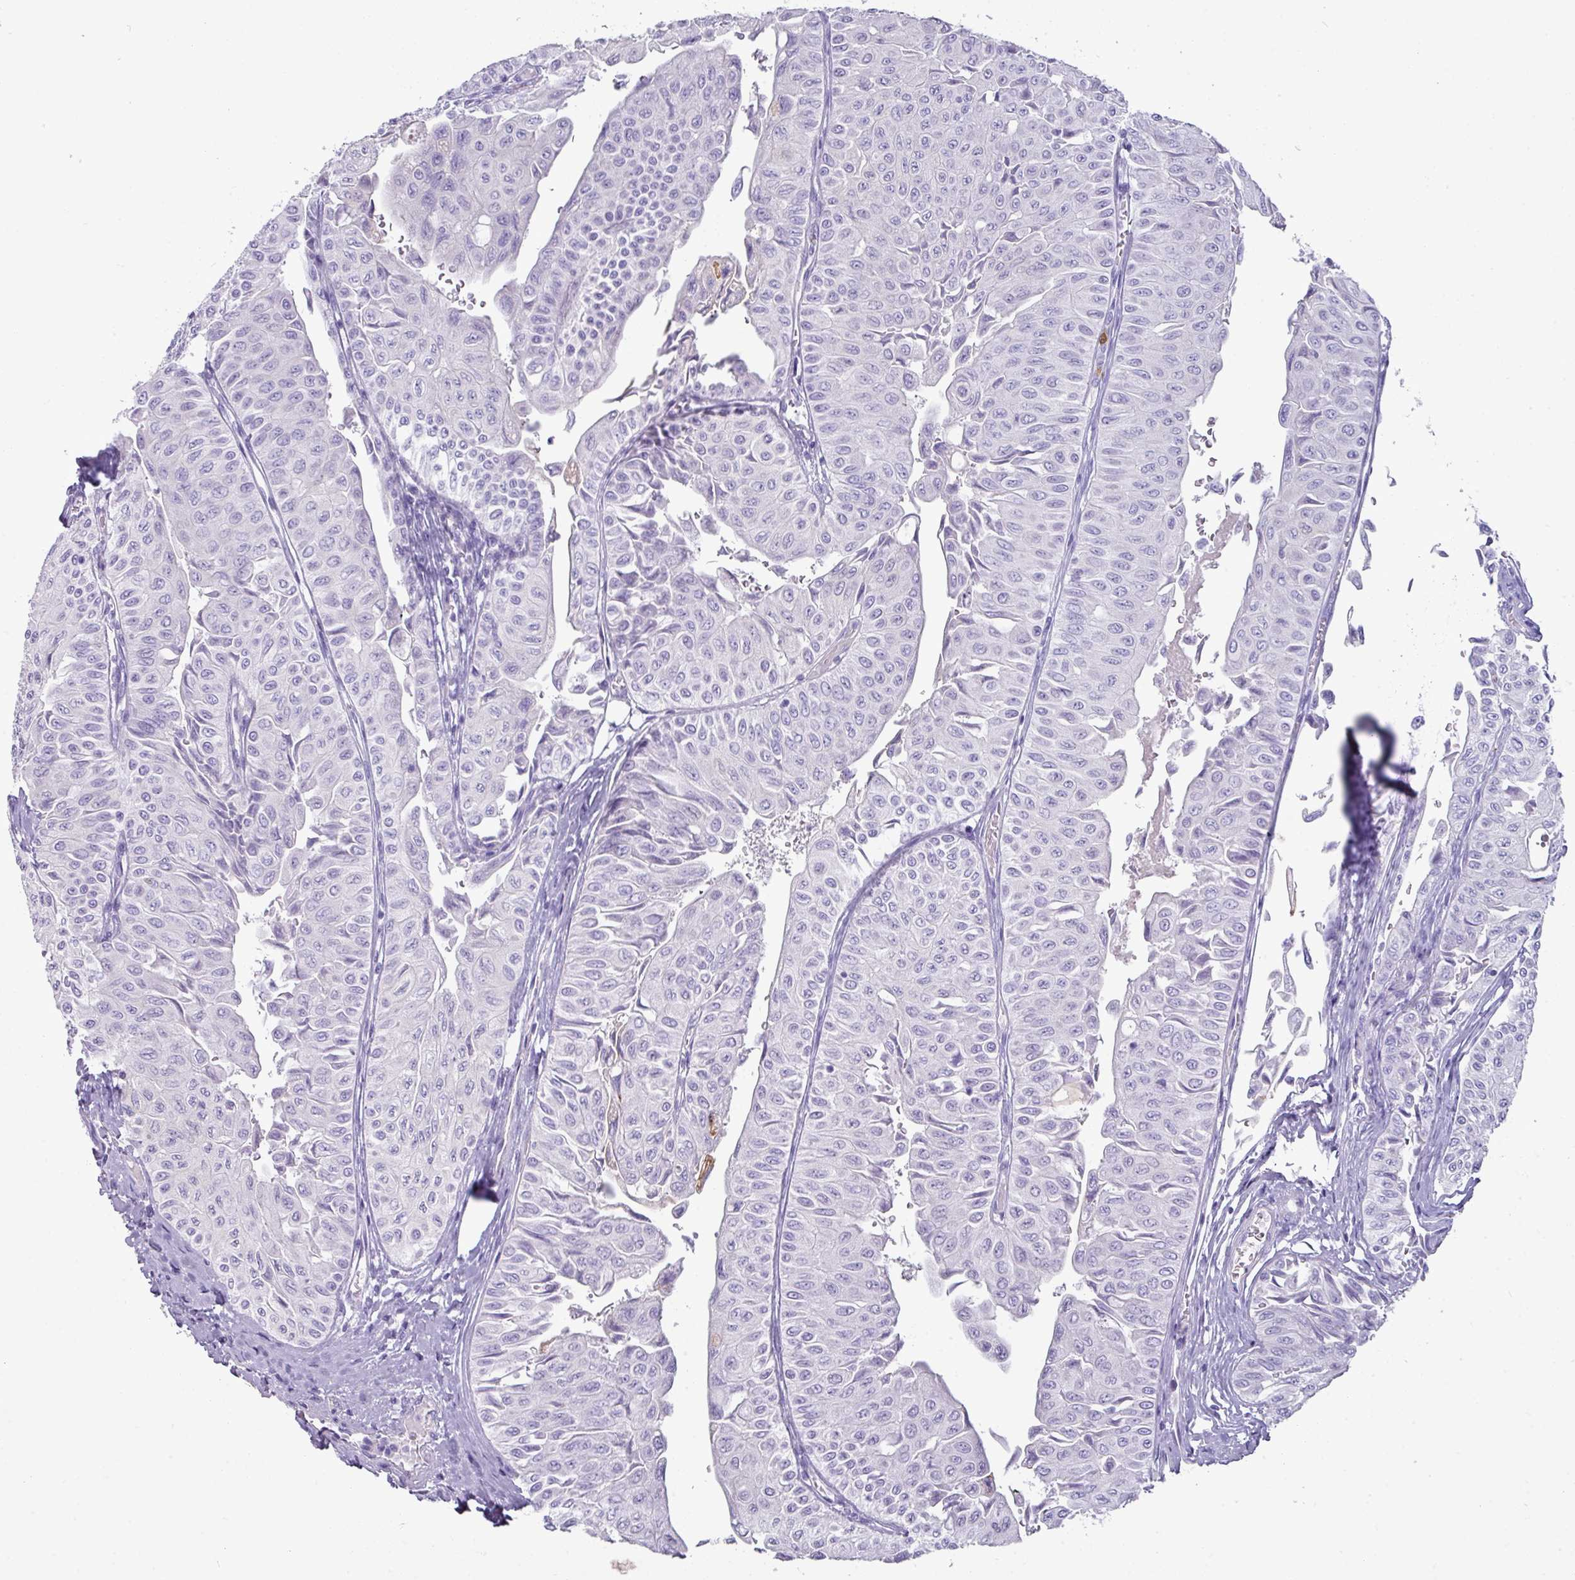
{"staining": {"intensity": "negative", "quantity": "none", "location": "none"}, "tissue": "urothelial cancer", "cell_type": "Tumor cells", "image_type": "cancer", "snomed": [{"axis": "morphology", "description": "Urothelial carcinoma, NOS"}, {"axis": "topography", "description": "Urinary bladder"}], "caption": "High magnification brightfield microscopy of urothelial cancer stained with DAB (brown) and counterstained with hematoxylin (blue): tumor cells show no significant staining.", "gene": "GSTA3", "patient": {"sex": "male", "age": 59}}